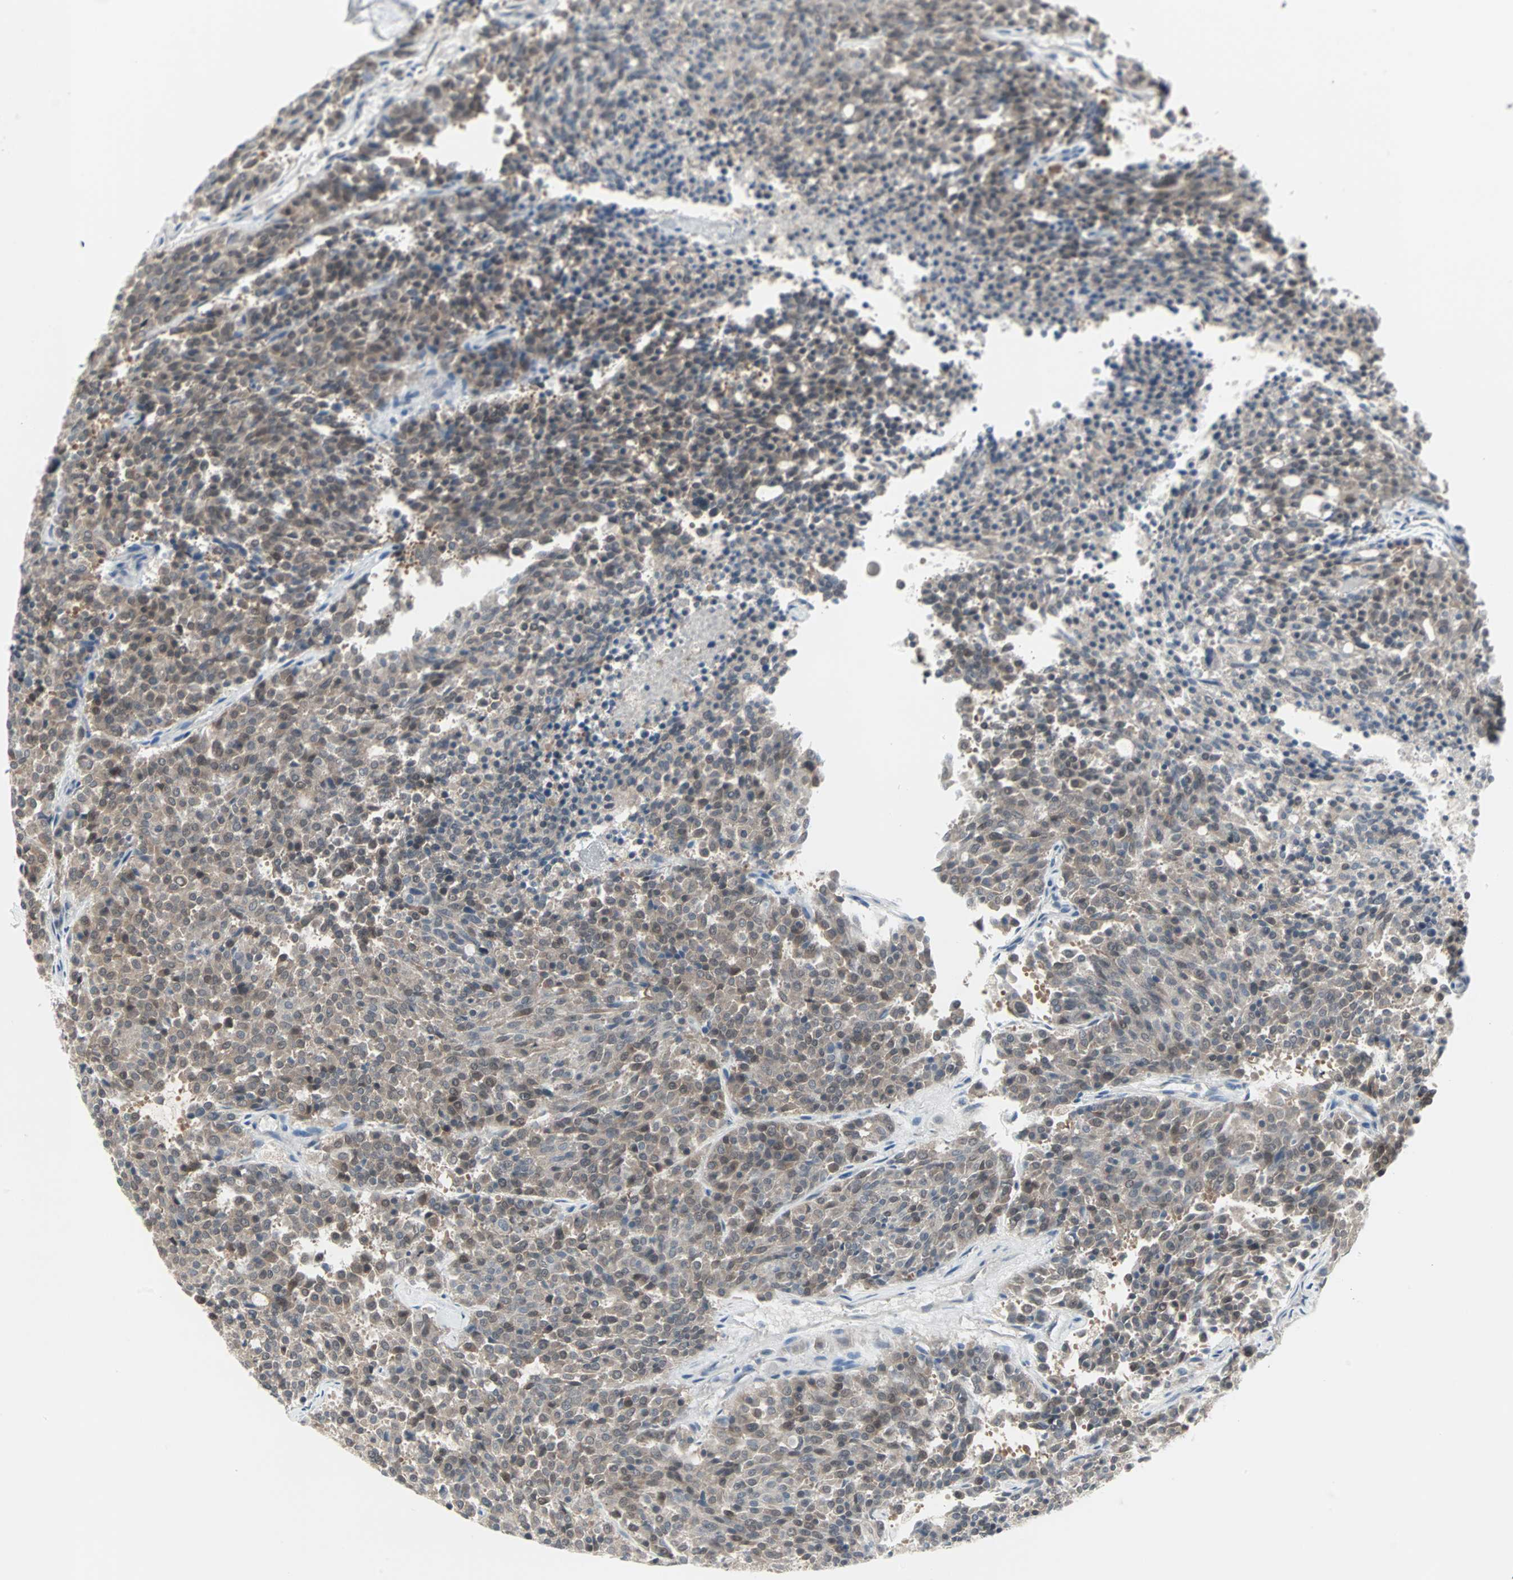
{"staining": {"intensity": "weak", "quantity": "25%-75%", "location": "cytoplasmic/membranous"}, "tissue": "carcinoid", "cell_type": "Tumor cells", "image_type": "cancer", "snomed": [{"axis": "morphology", "description": "Carcinoid, malignant, NOS"}, {"axis": "topography", "description": "Pancreas"}], "caption": "There is low levels of weak cytoplasmic/membranous staining in tumor cells of carcinoid (malignant), as demonstrated by immunohistochemical staining (brown color).", "gene": "PTPA", "patient": {"sex": "female", "age": 54}}